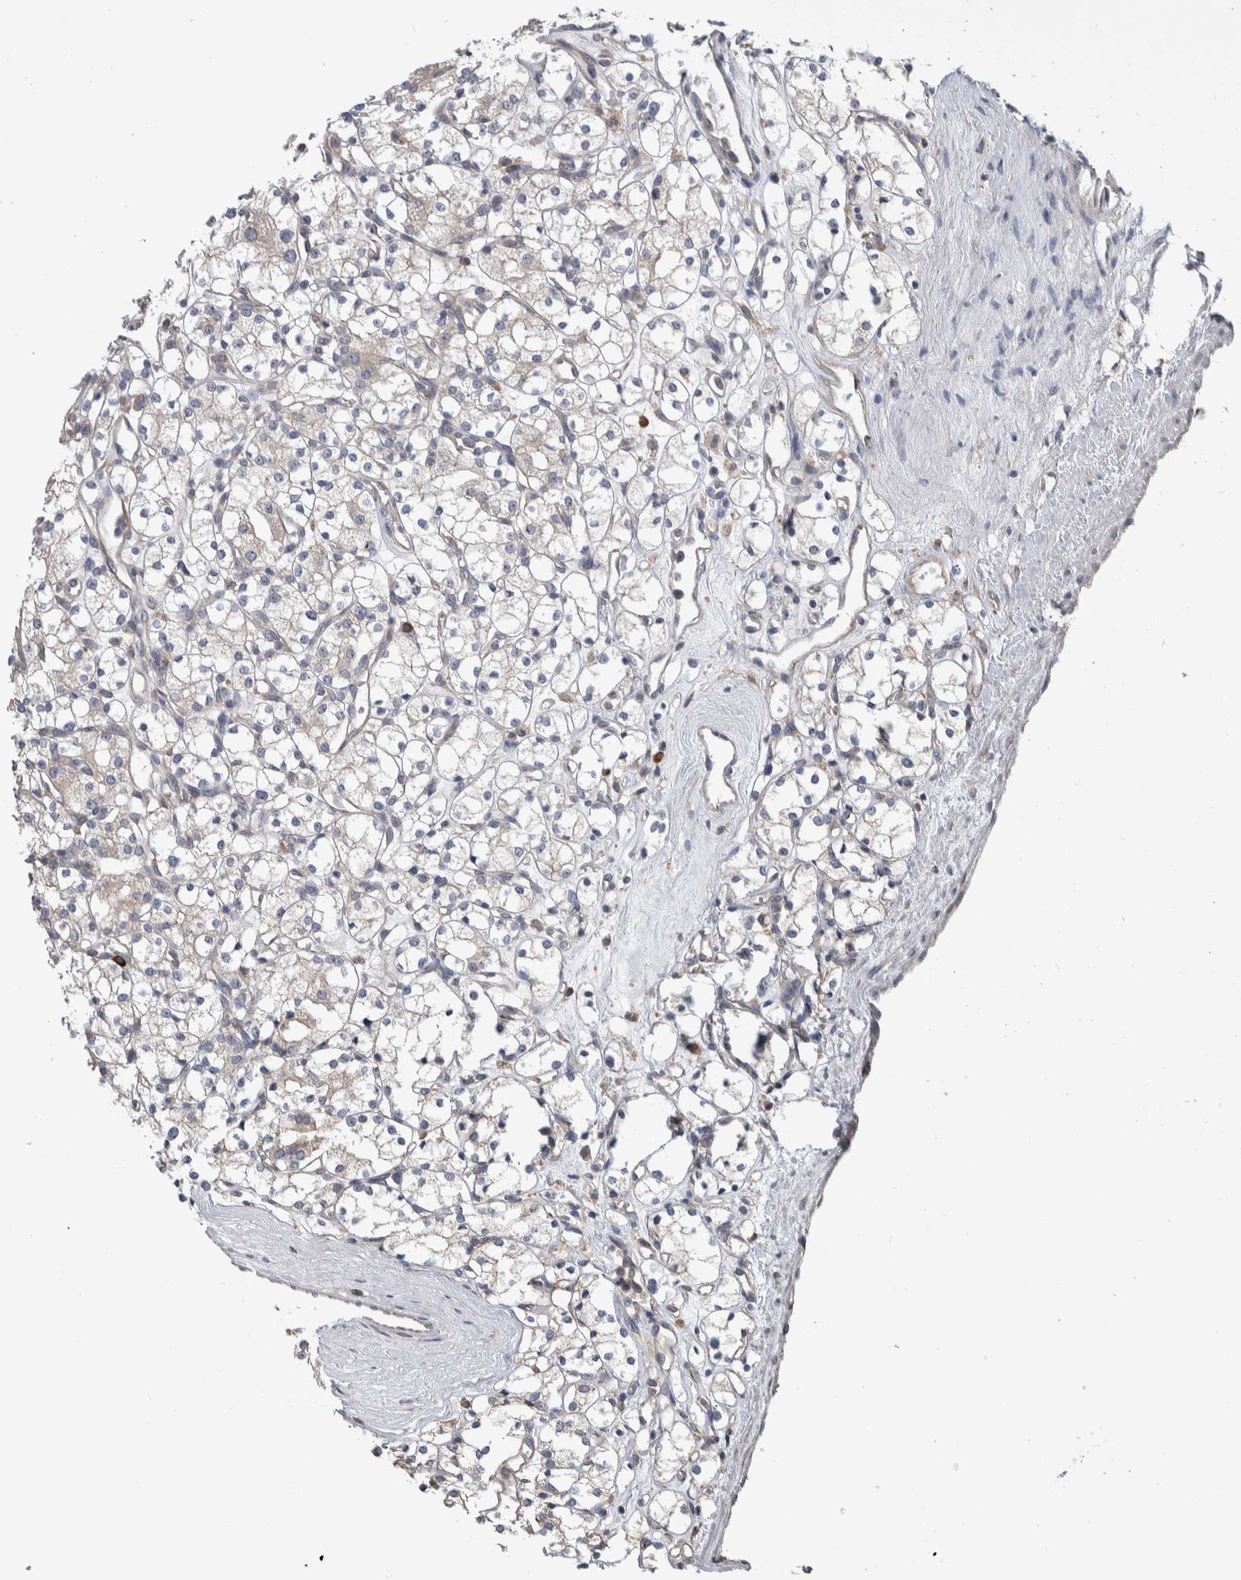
{"staining": {"intensity": "negative", "quantity": "none", "location": "none"}, "tissue": "renal cancer", "cell_type": "Tumor cells", "image_type": "cancer", "snomed": [{"axis": "morphology", "description": "Adenocarcinoma, NOS"}, {"axis": "topography", "description": "Kidney"}], "caption": "Renal adenocarcinoma was stained to show a protein in brown. There is no significant staining in tumor cells.", "gene": "IBTK", "patient": {"sex": "male", "age": 77}}